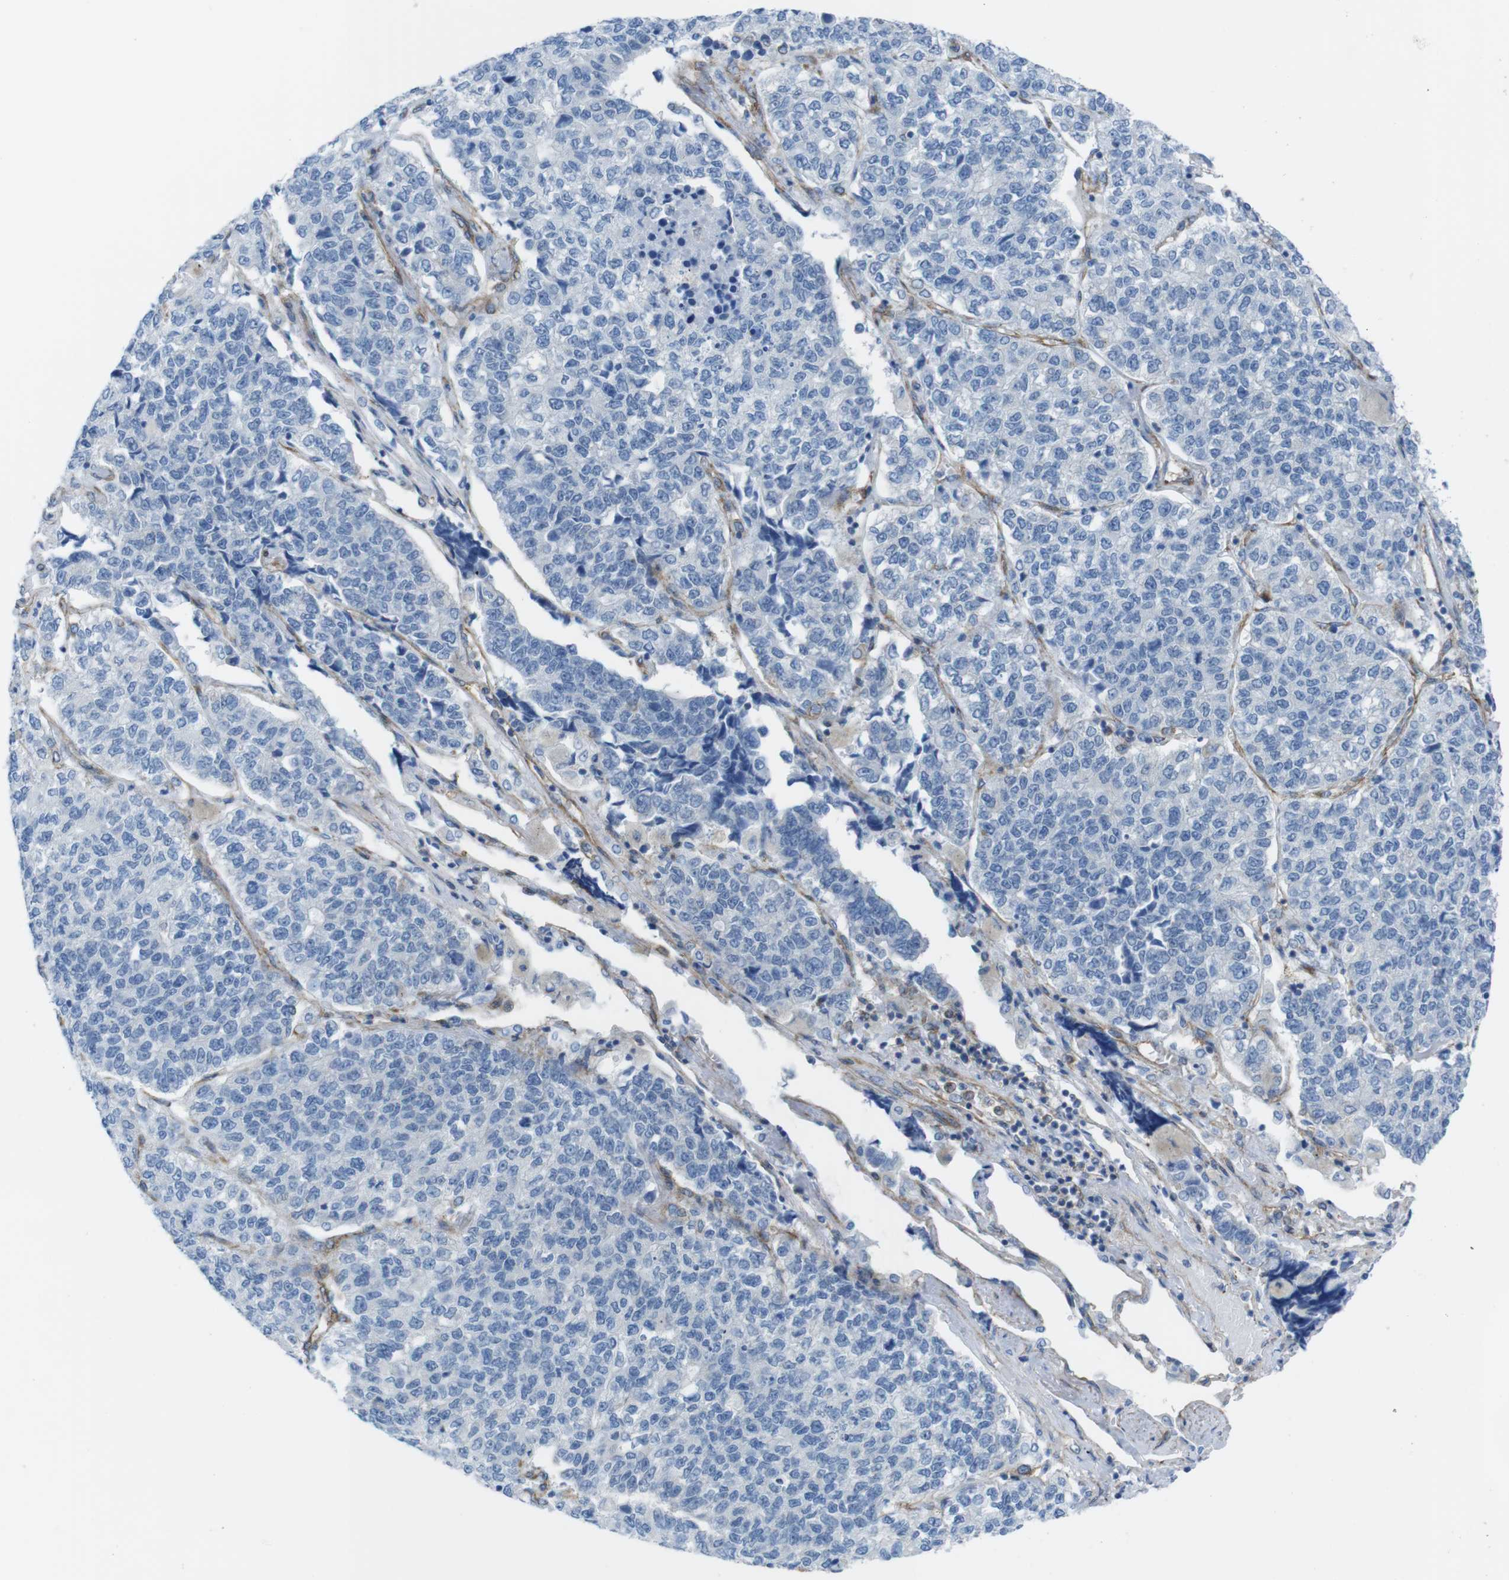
{"staining": {"intensity": "negative", "quantity": "none", "location": "none"}, "tissue": "lung cancer", "cell_type": "Tumor cells", "image_type": "cancer", "snomed": [{"axis": "morphology", "description": "Adenocarcinoma, NOS"}, {"axis": "topography", "description": "Lung"}], "caption": "Immunohistochemistry of adenocarcinoma (lung) exhibits no expression in tumor cells.", "gene": "DIAPH2", "patient": {"sex": "male", "age": 49}}